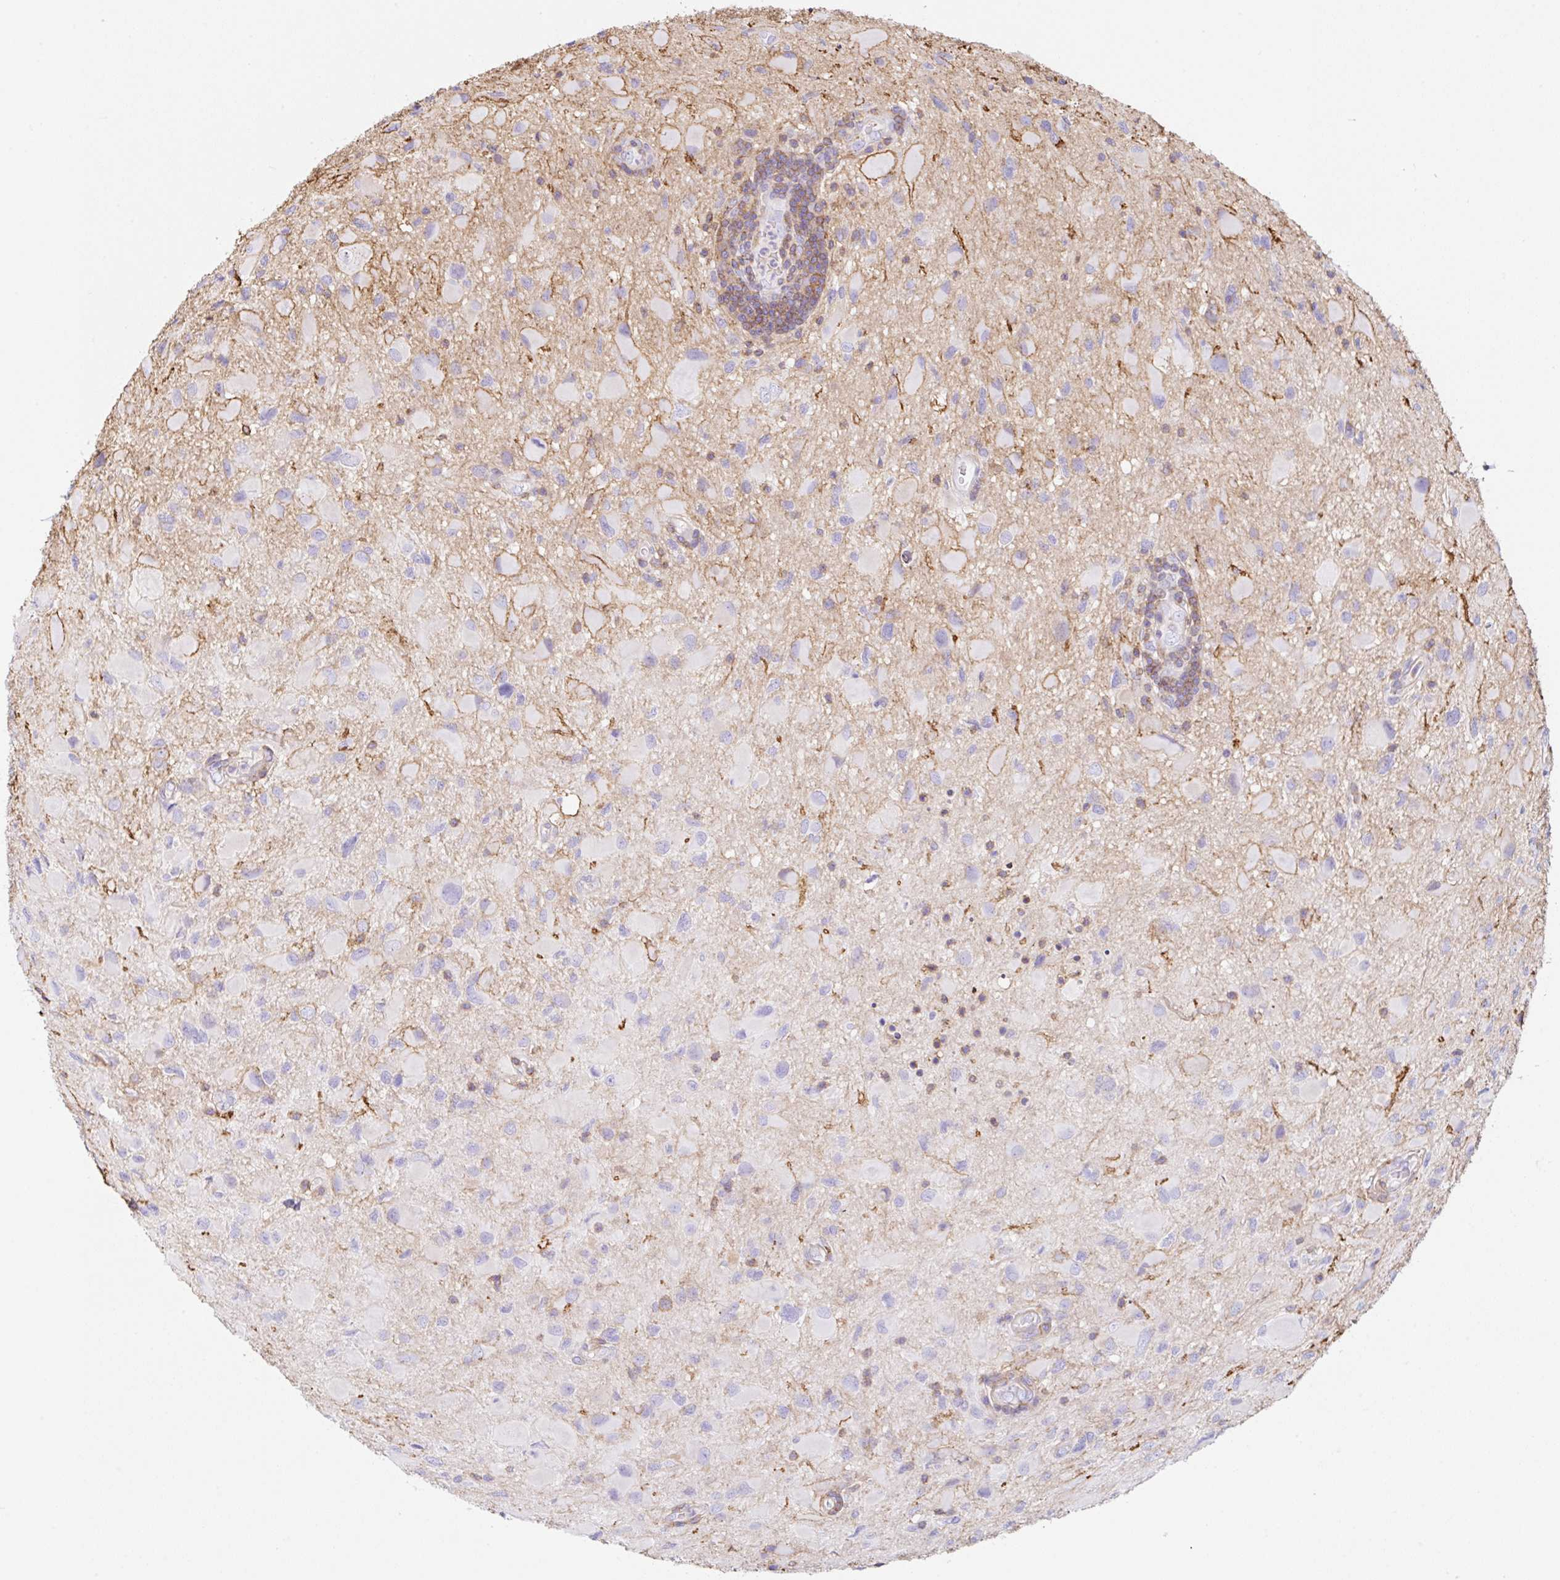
{"staining": {"intensity": "negative", "quantity": "none", "location": "none"}, "tissue": "glioma", "cell_type": "Tumor cells", "image_type": "cancer", "snomed": [{"axis": "morphology", "description": "Glioma, malignant, Low grade"}, {"axis": "topography", "description": "Brain"}], "caption": "Immunohistochemistry of human glioma displays no positivity in tumor cells. Nuclei are stained in blue.", "gene": "MTTP", "patient": {"sex": "female", "age": 32}}